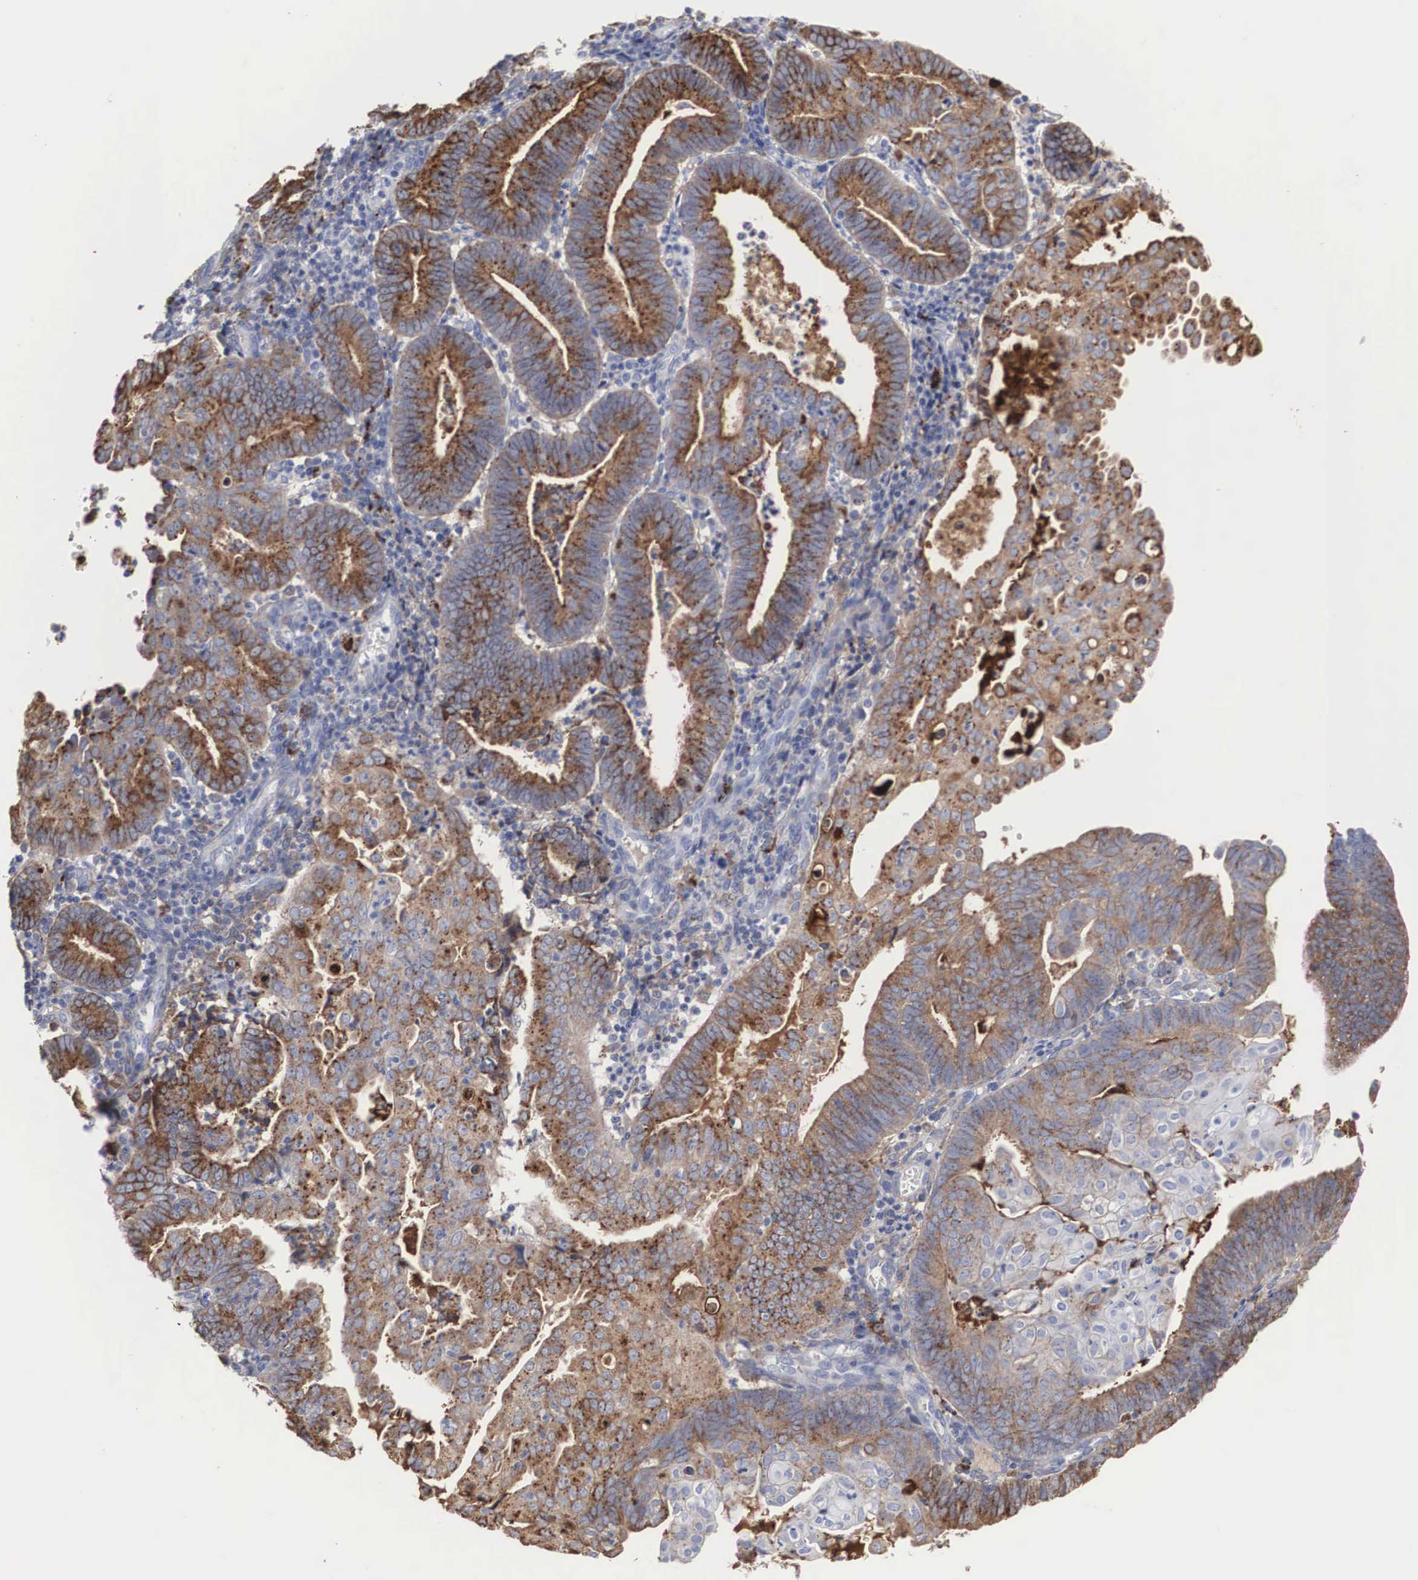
{"staining": {"intensity": "moderate", "quantity": "25%-75%", "location": "cytoplasmic/membranous"}, "tissue": "endometrial cancer", "cell_type": "Tumor cells", "image_type": "cancer", "snomed": [{"axis": "morphology", "description": "Adenocarcinoma, NOS"}, {"axis": "topography", "description": "Endometrium"}], "caption": "Immunohistochemistry (IHC) staining of endometrial adenocarcinoma, which demonstrates medium levels of moderate cytoplasmic/membranous positivity in approximately 25%-75% of tumor cells indicating moderate cytoplasmic/membranous protein staining. The staining was performed using DAB (3,3'-diaminobenzidine) (brown) for protein detection and nuclei were counterstained in hematoxylin (blue).", "gene": "LGALS3BP", "patient": {"sex": "female", "age": 60}}